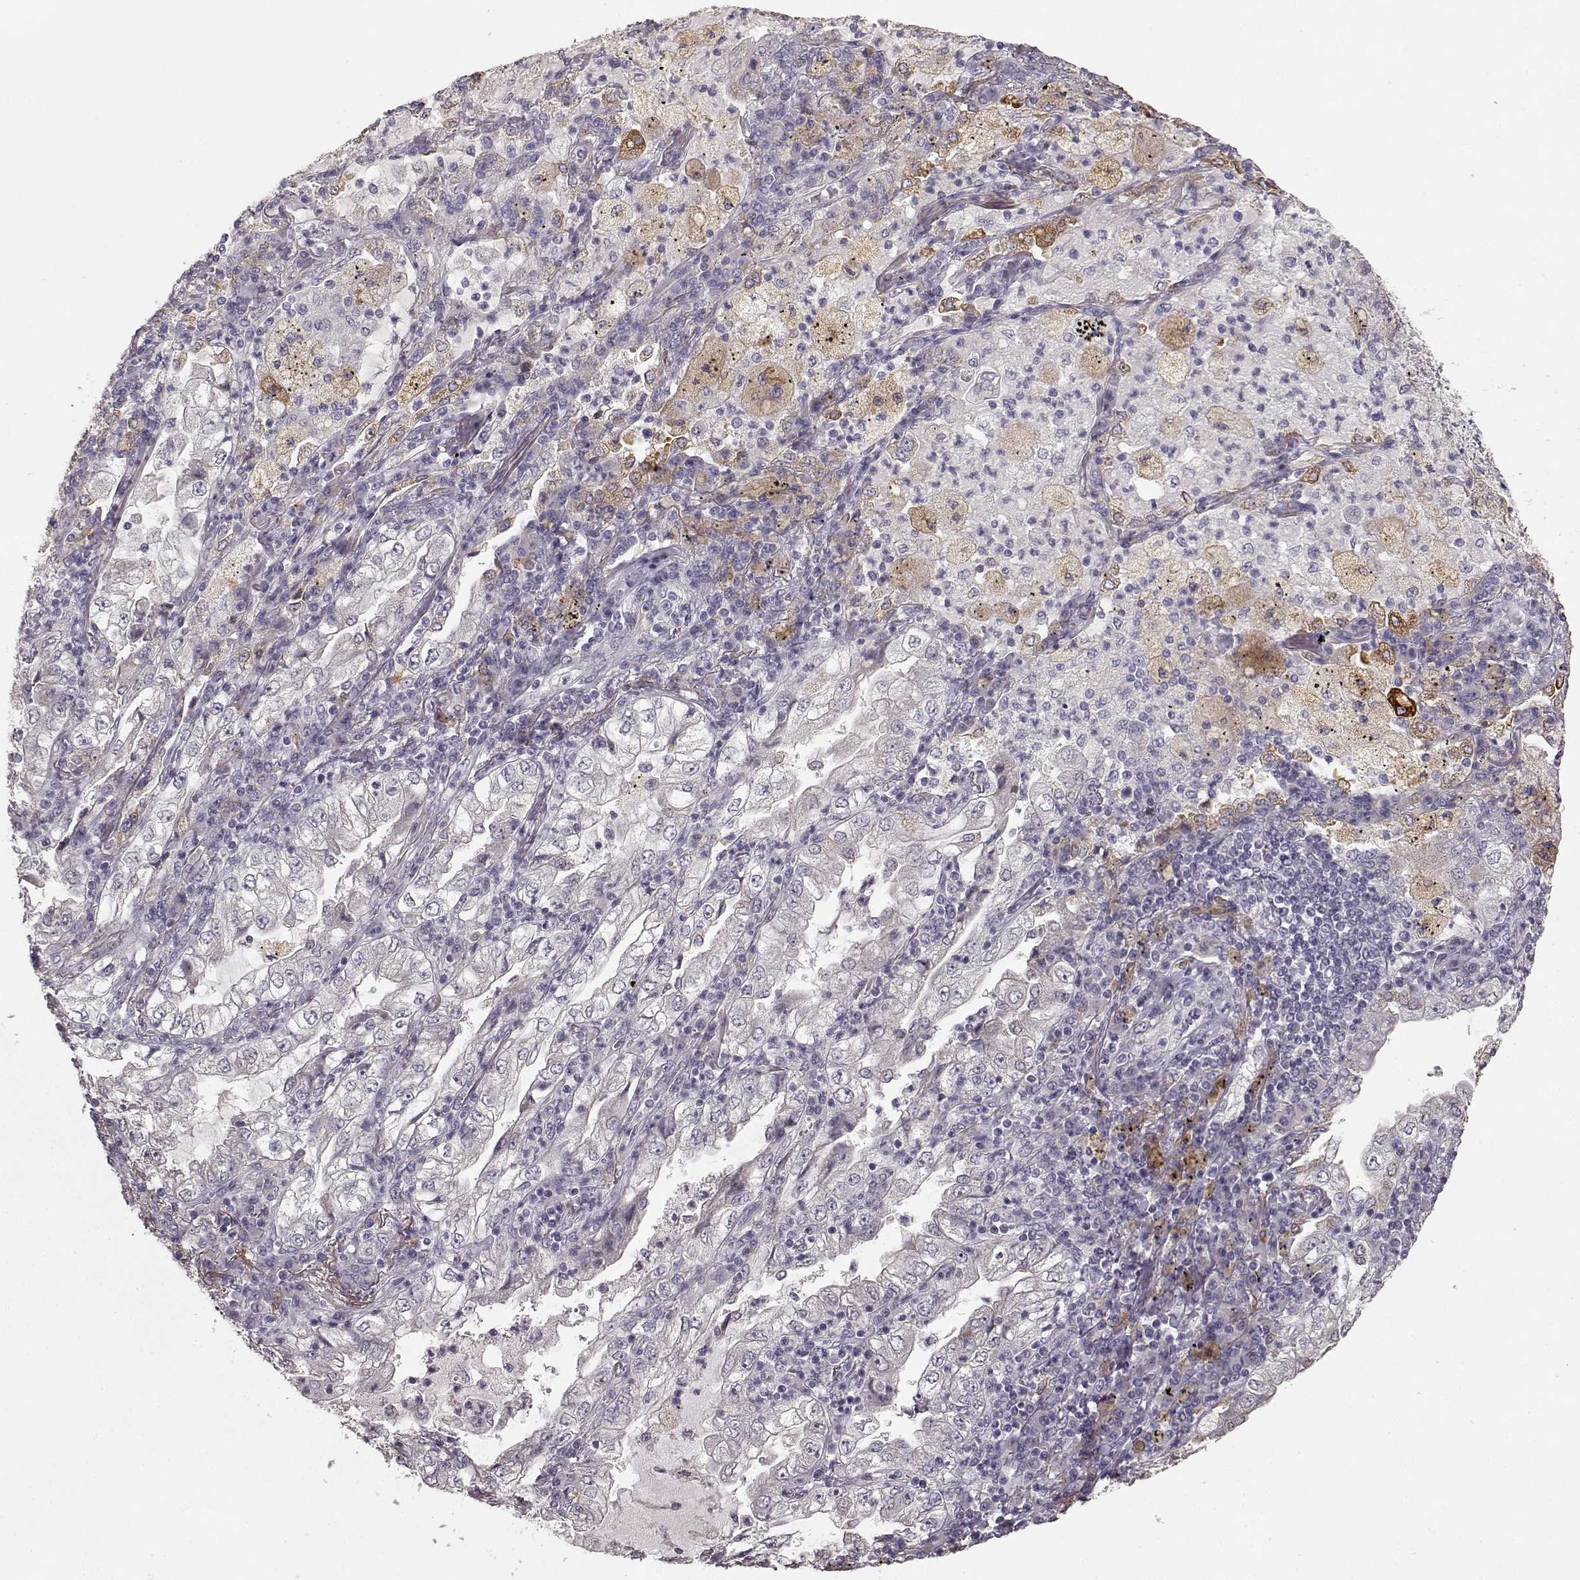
{"staining": {"intensity": "negative", "quantity": "none", "location": "none"}, "tissue": "lung cancer", "cell_type": "Tumor cells", "image_type": "cancer", "snomed": [{"axis": "morphology", "description": "Adenocarcinoma, NOS"}, {"axis": "topography", "description": "Lung"}], "caption": "Tumor cells show no significant protein positivity in lung cancer (adenocarcinoma).", "gene": "GHR", "patient": {"sex": "female", "age": 73}}